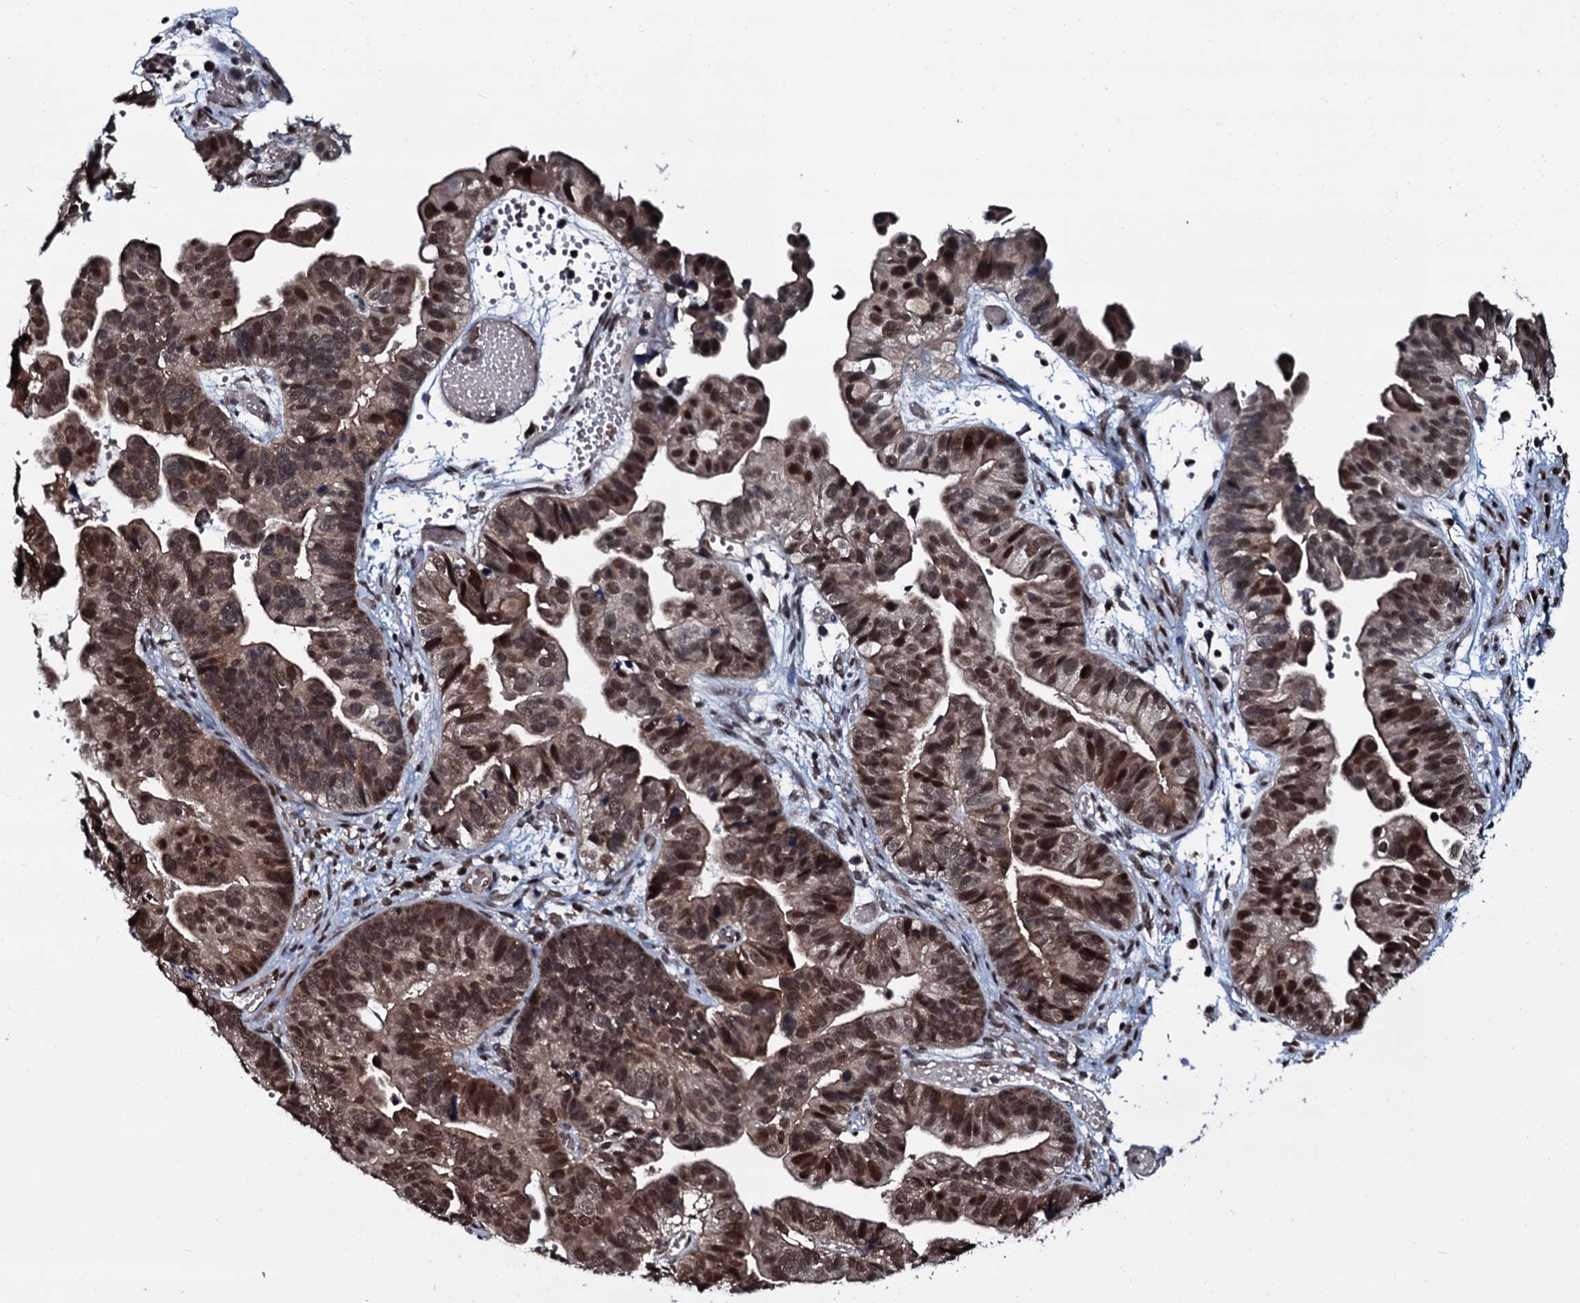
{"staining": {"intensity": "moderate", "quantity": ">75%", "location": "nuclear"}, "tissue": "ovarian cancer", "cell_type": "Tumor cells", "image_type": "cancer", "snomed": [{"axis": "morphology", "description": "Cystadenocarcinoma, serous, NOS"}, {"axis": "topography", "description": "Ovary"}], "caption": "High-magnification brightfield microscopy of ovarian cancer stained with DAB (brown) and counterstained with hematoxylin (blue). tumor cells exhibit moderate nuclear expression is appreciated in about>75% of cells. The staining was performed using DAB (3,3'-diaminobenzidine) to visualize the protein expression in brown, while the nuclei were stained in blue with hematoxylin (Magnification: 20x).", "gene": "HDDC3", "patient": {"sex": "female", "age": 56}}